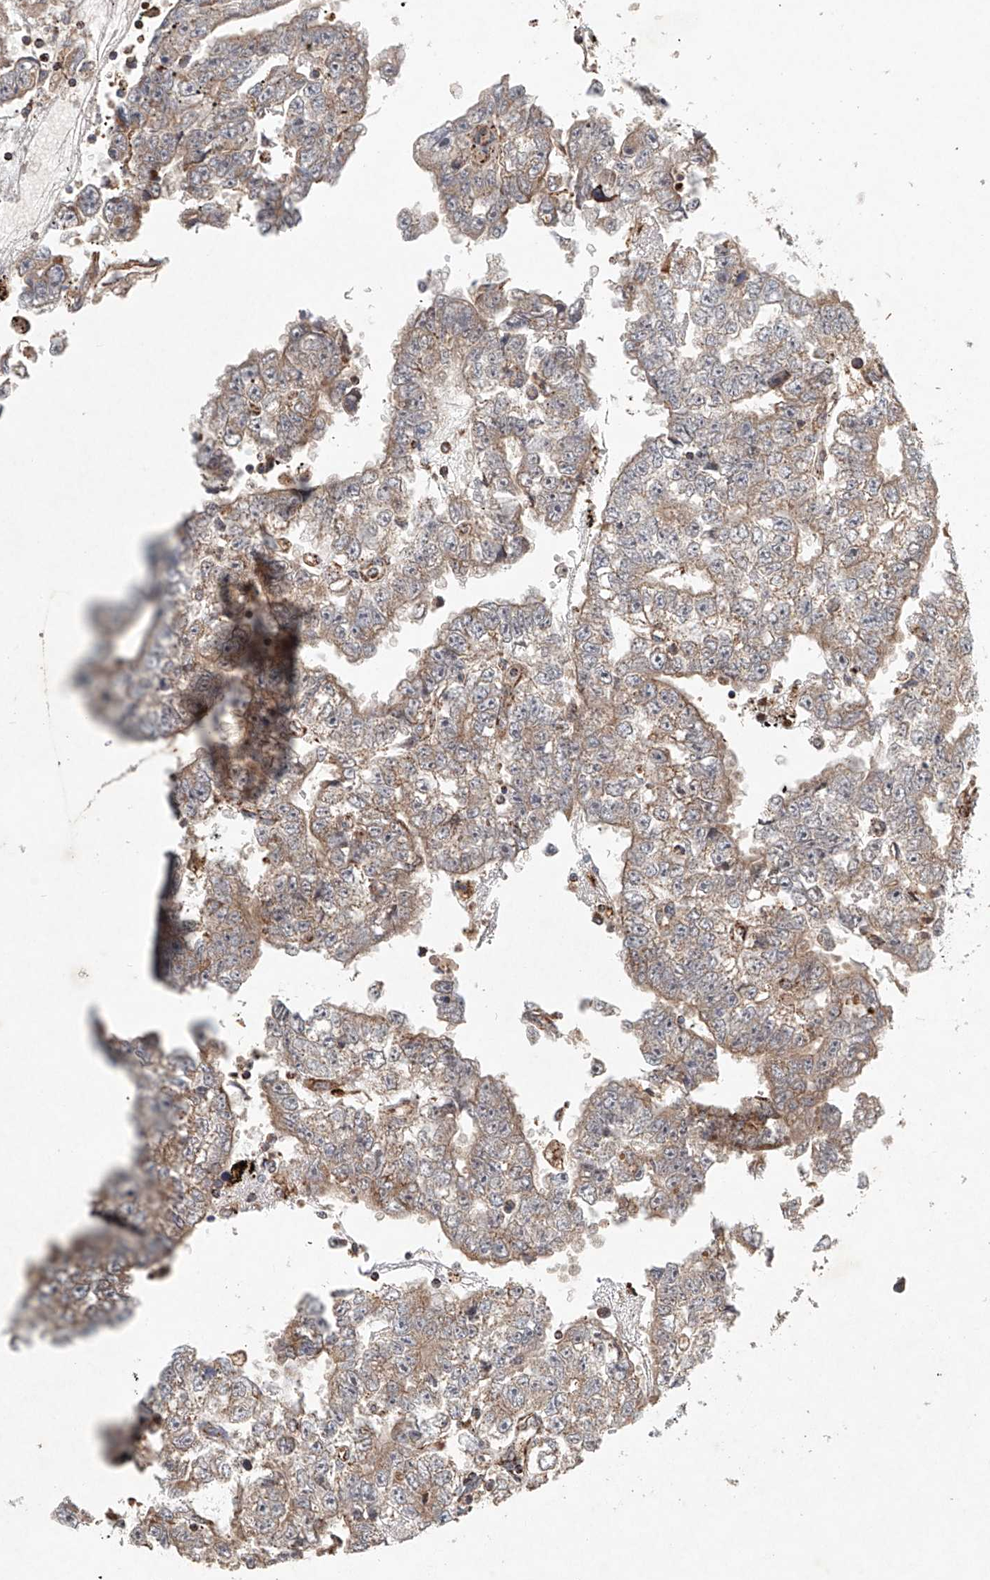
{"staining": {"intensity": "weak", "quantity": ">75%", "location": "cytoplasmic/membranous"}, "tissue": "testis cancer", "cell_type": "Tumor cells", "image_type": "cancer", "snomed": [{"axis": "morphology", "description": "Carcinoma, Embryonal, NOS"}, {"axis": "topography", "description": "Testis"}], "caption": "This image exhibits immunohistochemistry (IHC) staining of human testis embryonal carcinoma, with low weak cytoplasmic/membranous staining in about >75% of tumor cells.", "gene": "DCAF11", "patient": {"sex": "male", "age": 25}}